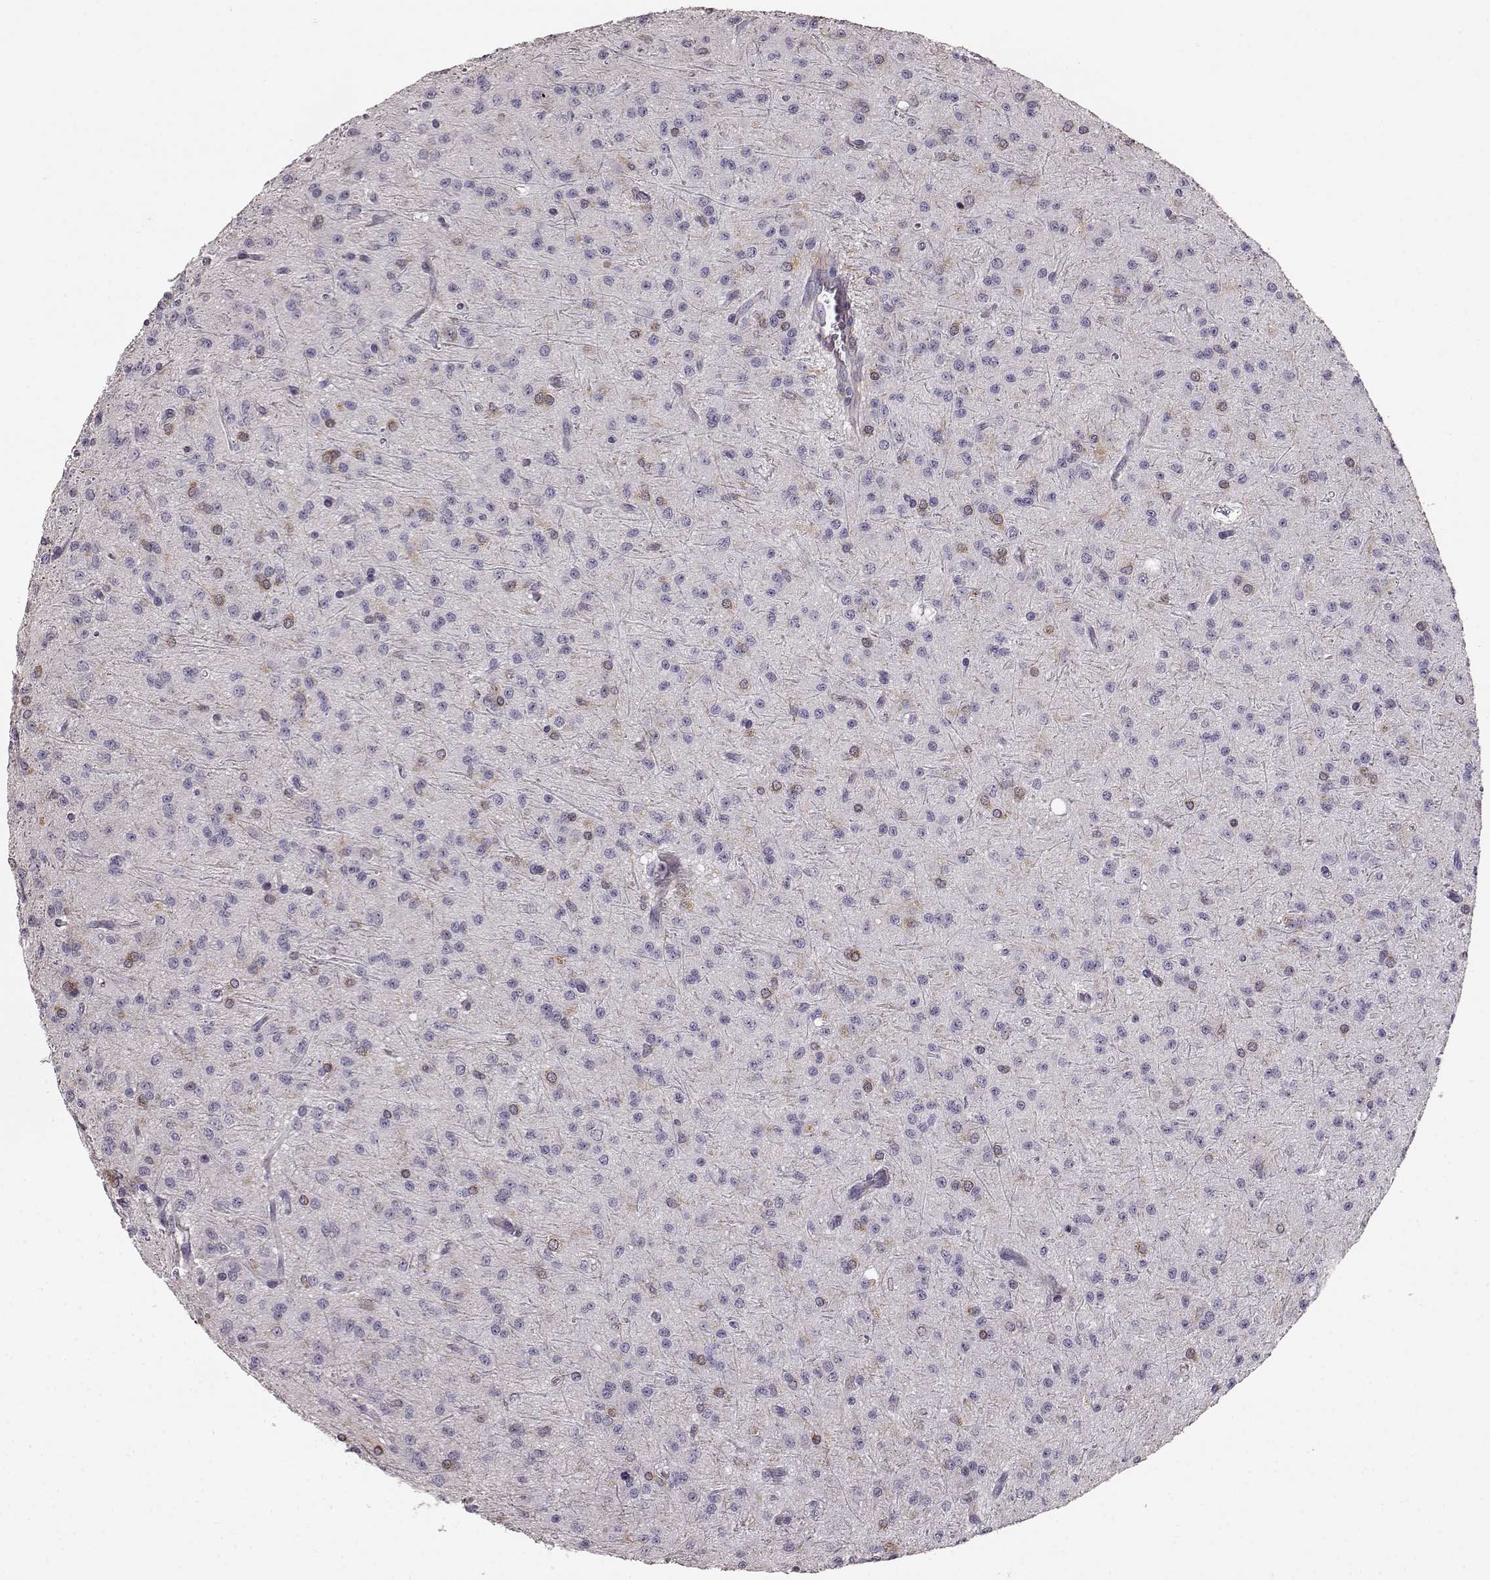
{"staining": {"intensity": "negative", "quantity": "none", "location": "none"}, "tissue": "glioma", "cell_type": "Tumor cells", "image_type": "cancer", "snomed": [{"axis": "morphology", "description": "Glioma, malignant, Low grade"}, {"axis": "topography", "description": "Brain"}], "caption": "Tumor cells are negative for protein expression in human malignant glioma (low-grade).", "gene": "GPR50", "patient": {"sex": "male", "age": 27}}